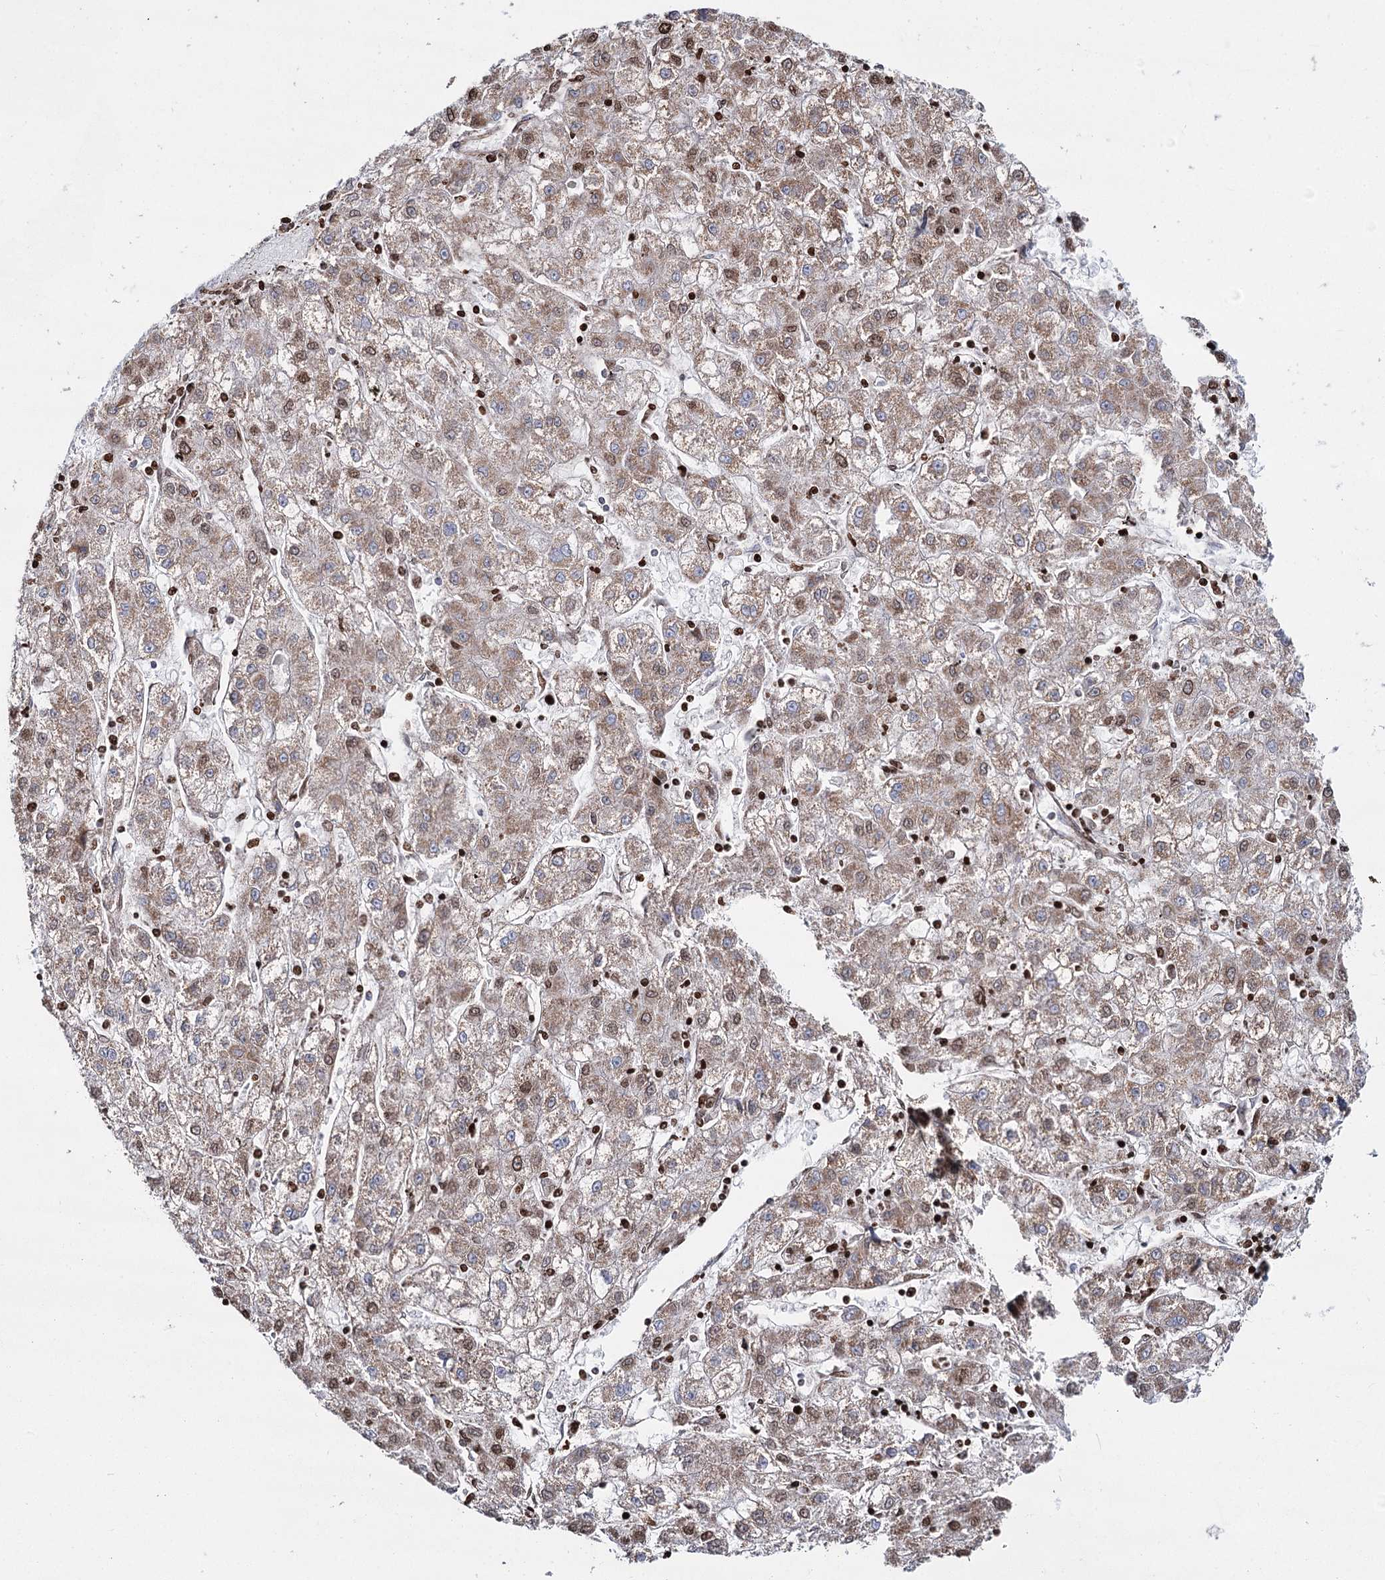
{"staining": {"intensity": "moderate", "quantity": ">75%", "location": "cytoplasmic/membranous,nuclear"}, "tissue": "liver cancer", "cell_type": "Tumor cells", "image_type": "cancer", "snomed": [{"axis": "morphology", "description": "Carcinoma, Hepatocellular, NOS"}, {"axis": "topography", "description": "Liver"}], "caption": "A photomicrograph of liver hepatocellular carcinoma stained for a protein displays moderate cytoplasmic/membranous and nuclear brown staining in tumor cells. (DAB (3,3'-diaminobenzidine) IHC with brightfield microscopy, high magnification).", "gene": "PDHX", "patient": {"sex": "male", "age": 72}}